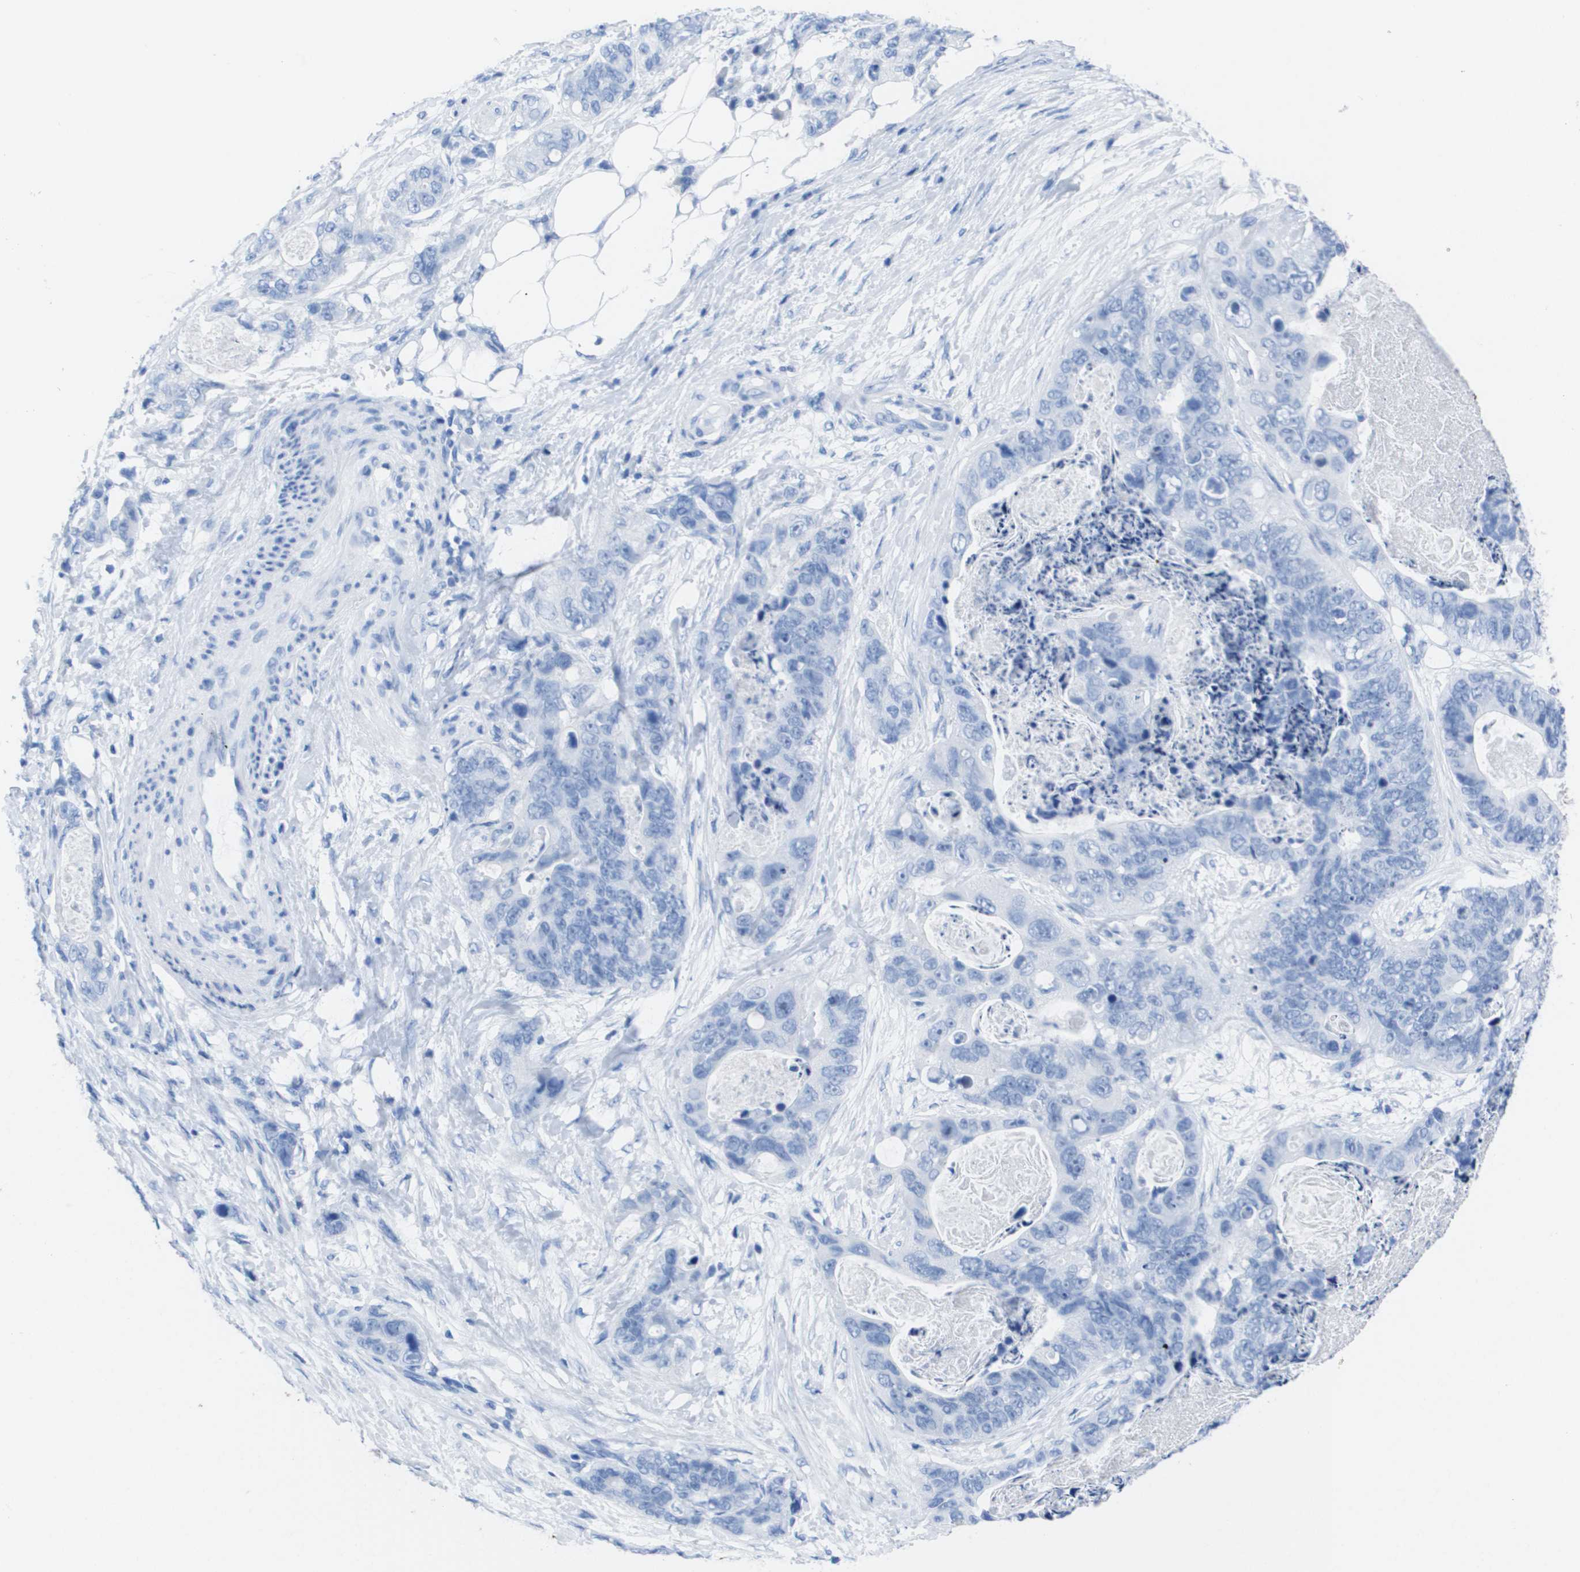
{"staining": {"intensity": "negative", "quantity": "none", "location": "none"}, "tissue": "stomach cancer", "cell_type": "Tumor cells", "image_type": "cancer", "snomed": [{"axis": "morphology", "description": "Adenocarcinoma, NOS"}, {"axis": "topography", "description": "Stomach"}], "caption": "An immunohistochemistry photomicrograph of adenocarcinoma (stomach) is shown. There is no staining in tumor cells of adenocarcinoma (stomach).", "gene": "KCNA3", "patient": {"sex": "female", "age": 89}}